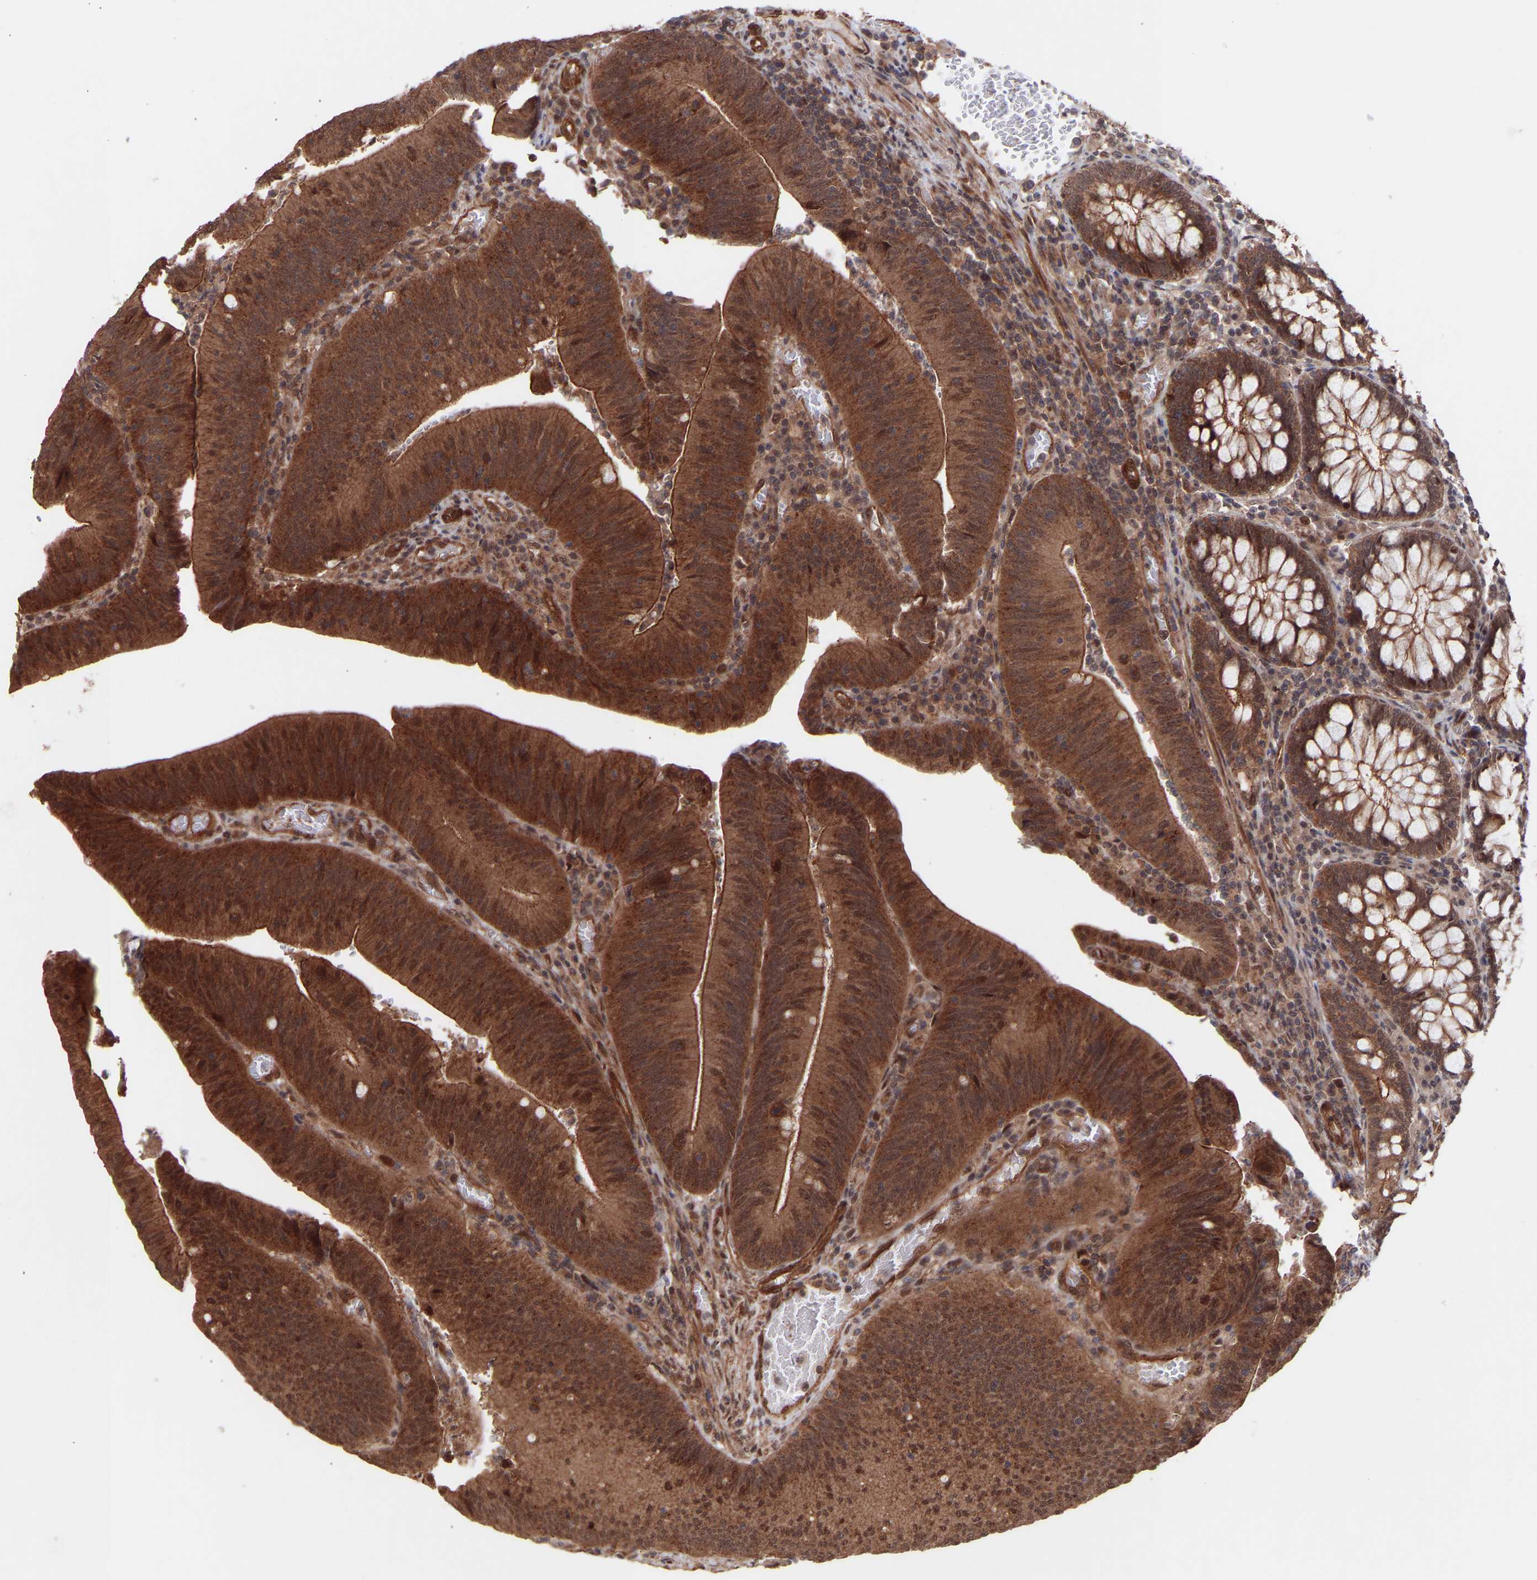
{"staining": {"intensity": "strong", "quantity": ">75%", "location": "cytoplasmic/membranous,nuclear"}, "tissue": "colorectal cancer", "cell_type": "Tumor cells", "image_type": "cancer", "snomed": [{"axis": "morphology", "description": "Normal tissue, NOS"}, {"axis": "morphology", "description": "Adenocarcinoma, NOS"}, {"axis": "topography", "description": "Rectum"}], "caption": "Protein expression by immunohistochemistry reveals strong cytoplasmic/membranous and nuclear staining in approximately >75% of tumor cells in colorectal cancer.", "gene": "PDLIM5", "patient": {"sex": "female", "age": 66}}